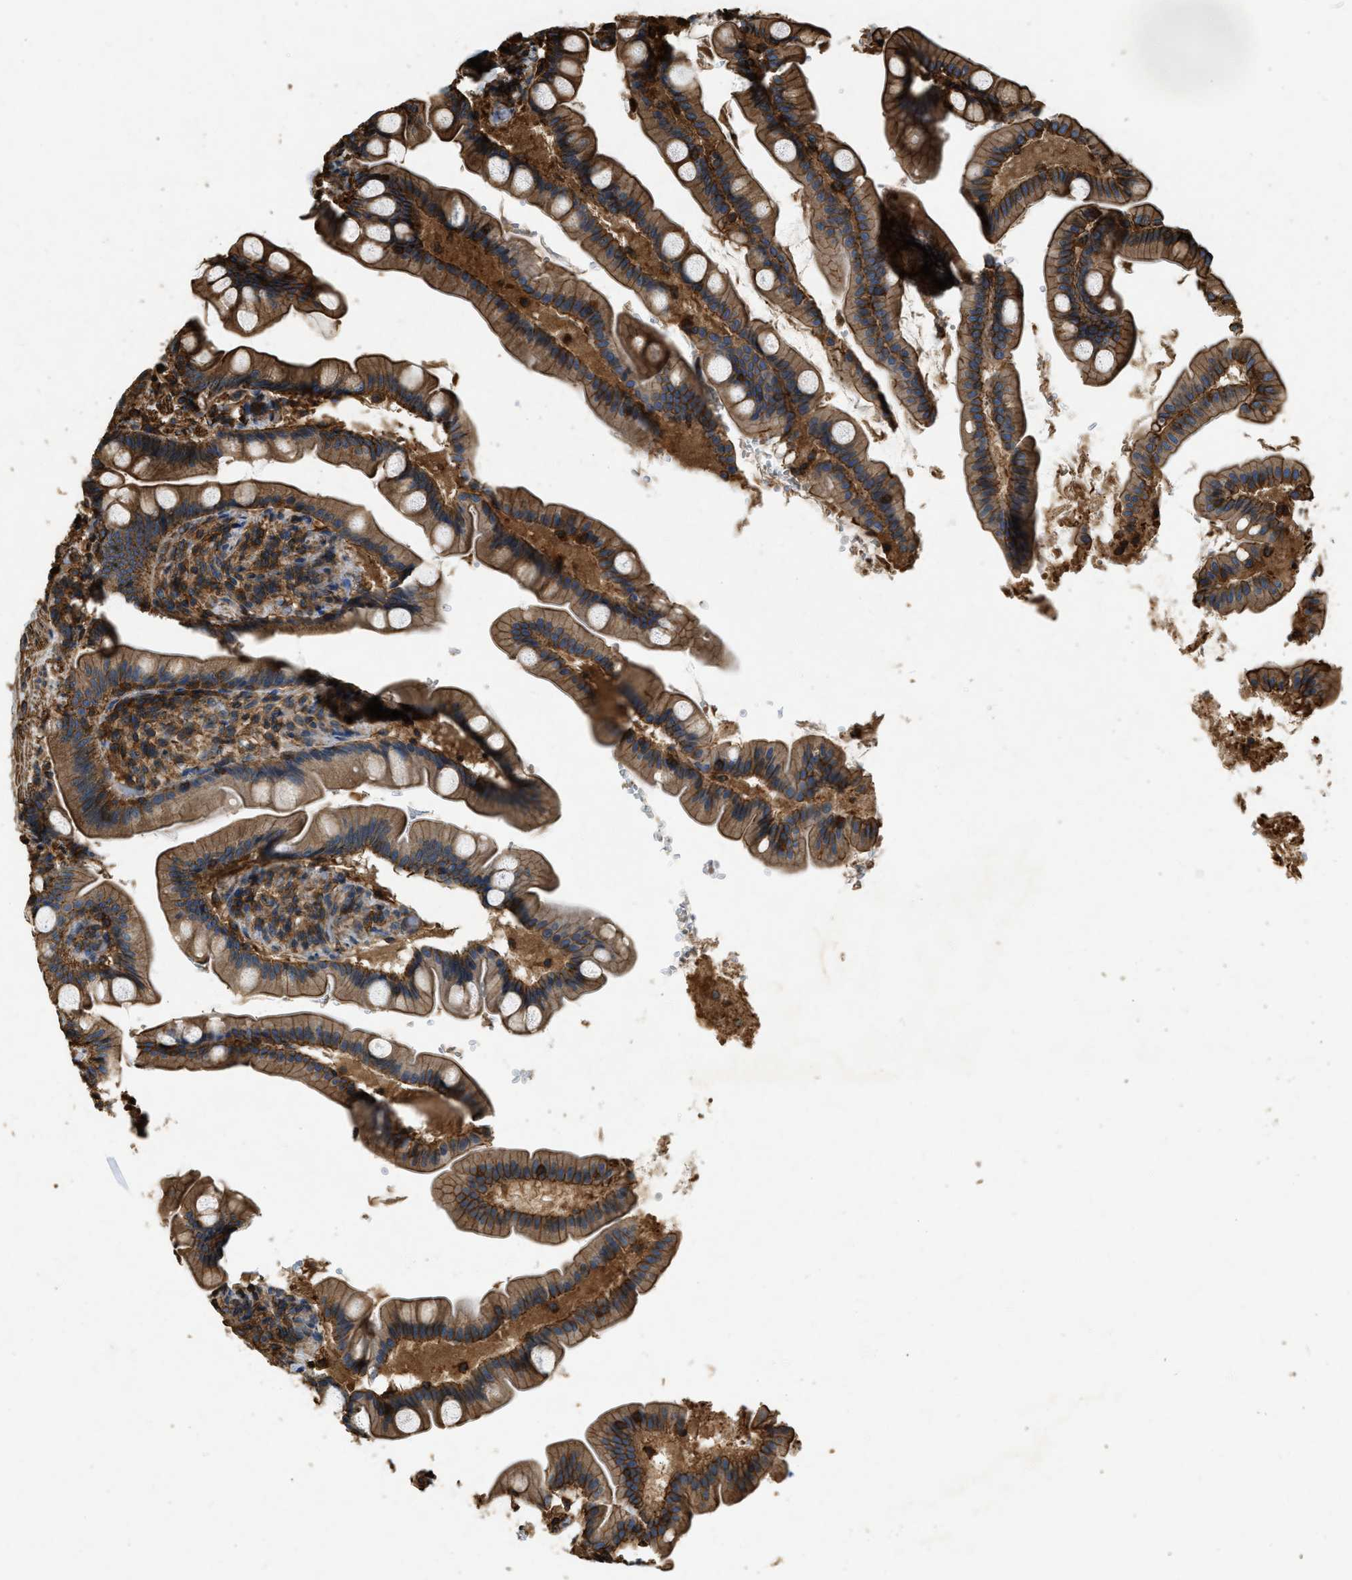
{"staining": {"intensity": "moderate", "quantity": ">75%", "location": "cytoplasmic/membranous"}, "tissue": "small intestine", "cell_type": "Glandular cells", "image_type": "normal", "snomed": [{"axis": "morphology", "description": "Normal tissue, NOS"}, {"axis": "topography", "description": "Small intestine"}], "caption": "High-magnification brightfield microscopy of unremarkable small intestine stained with DAB (brown) and counterstained with hematoxylin (blue). glandular cells exhibit moderate cytoplasmic/membranous staining is identified in approximately>75% of cells. (DAB (3,3'-diaminobenzidine) = brown stain, brightfield microscopy at high magnification).", "gene": "YARS1", "patient": {"sex": "female", "age": 56}}